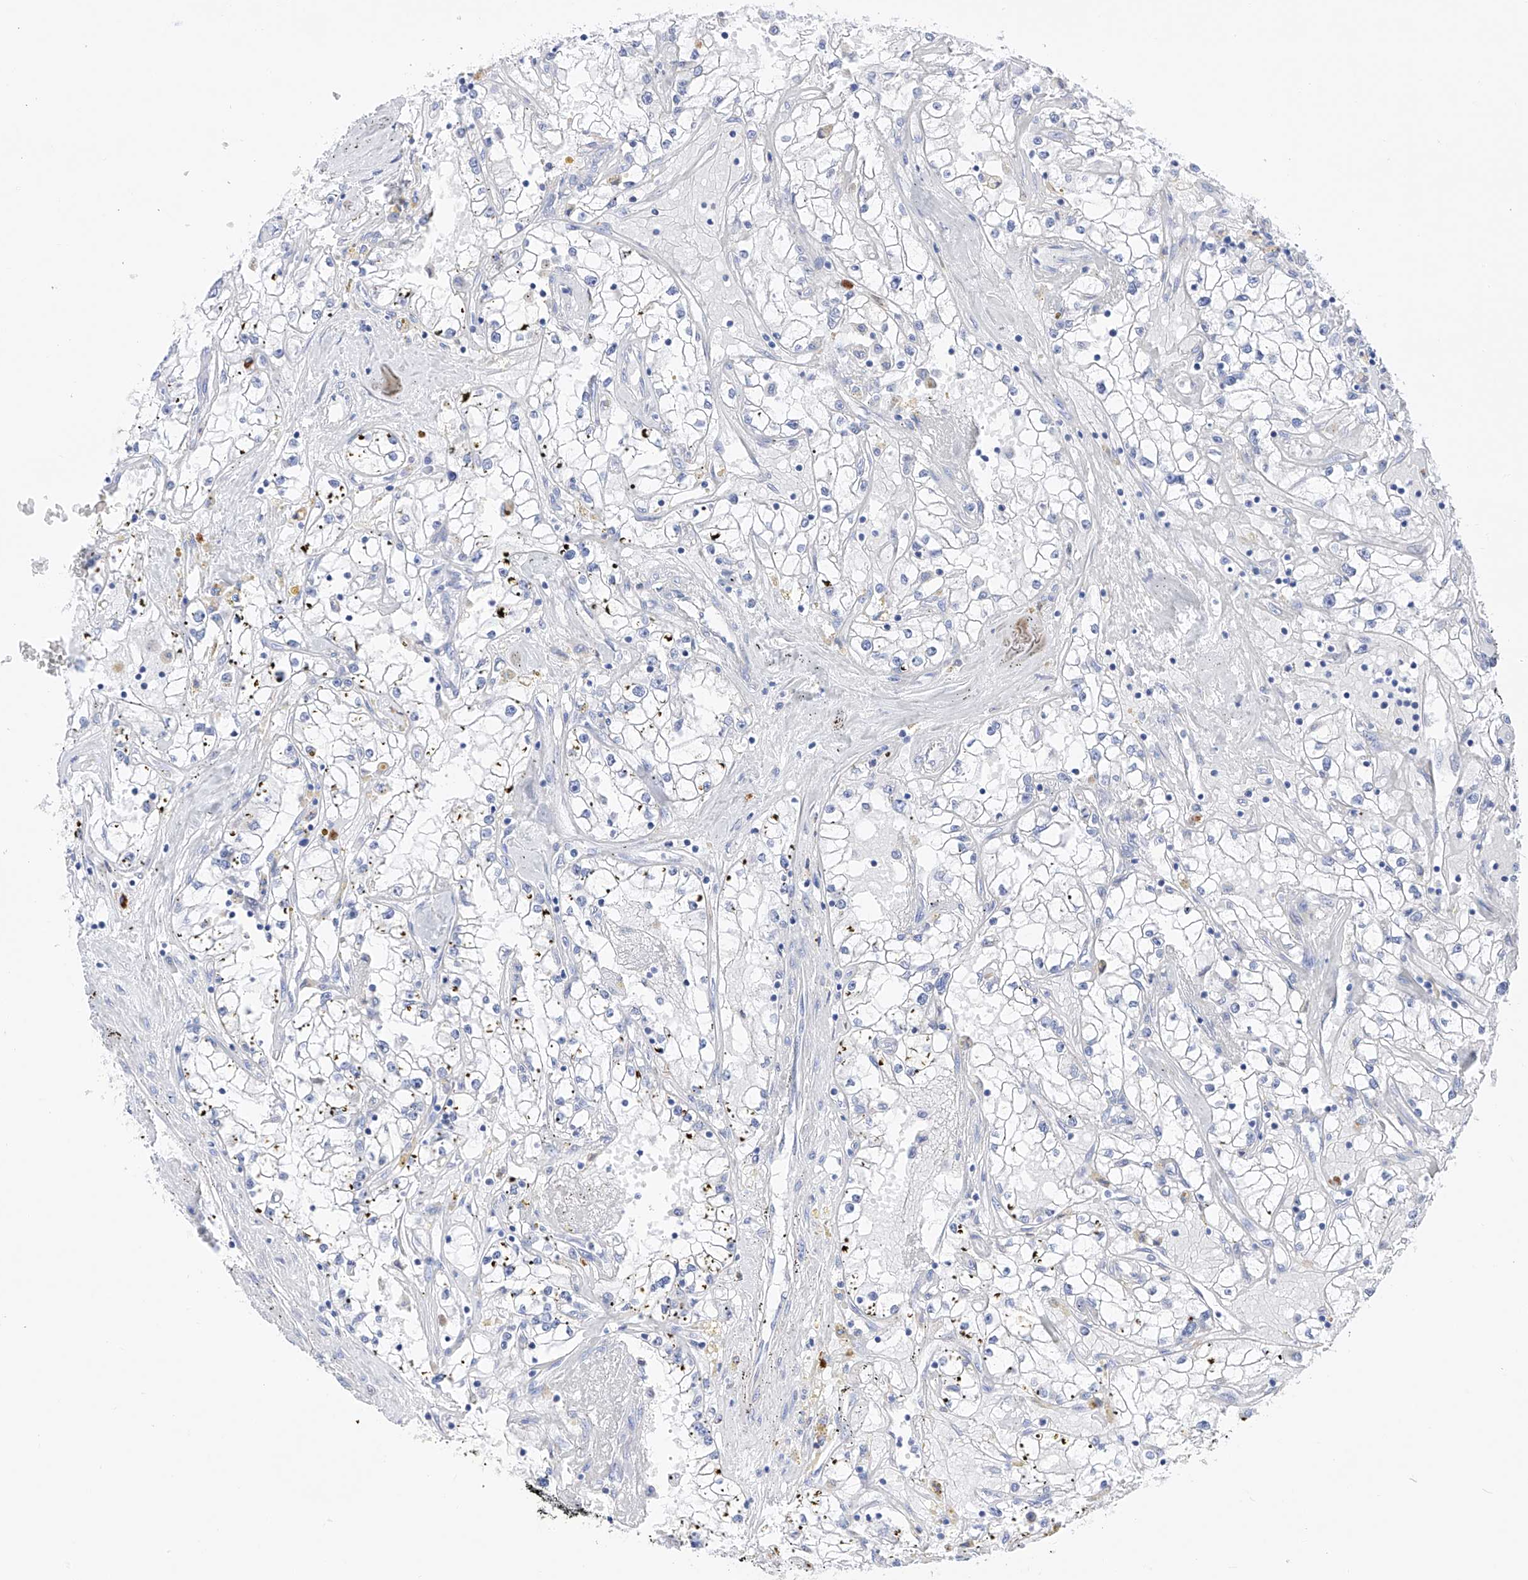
{"staining": {"intensity": "negative", "quantity": "none", "location": "none"}, "tissue": "renal cancer", "cell_type": "Tumor cells", "image_type": "cancer", "snomed": [{"axis": "morphology", "description": "Adenocarcinoma, NOS"}, {"axis": "topography", "description": "Kidney"}], "caption": "A photomicrograph of human renal cancer (adenocarcinoma) is negative for staining in tumor cells.", "gene": "FLG", "patient": {"sex": "male", "age": 56}}